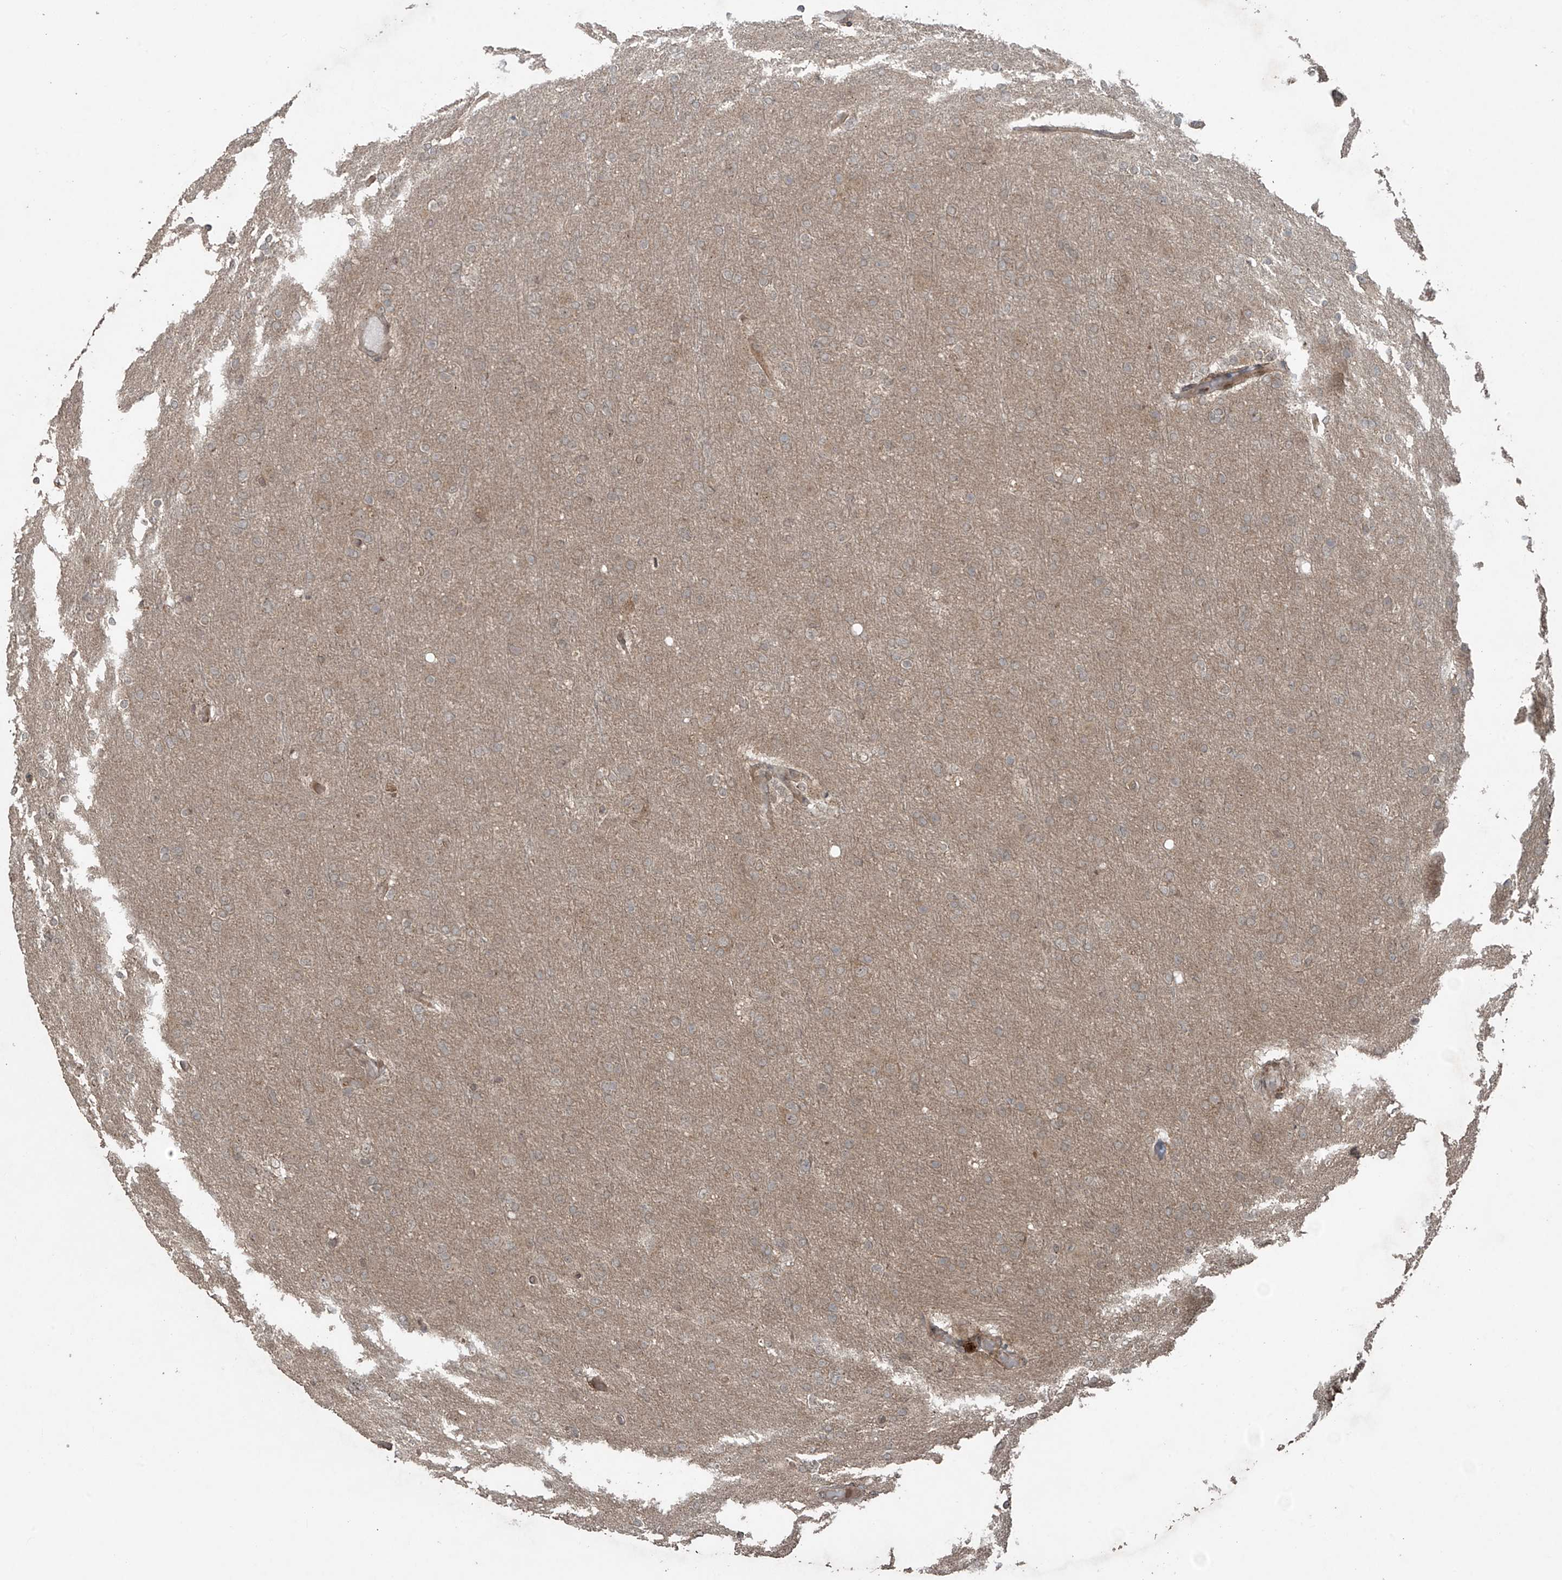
{"staining": {"intensity": "weak", "quantity": "<25%", "location": "cytoplasmic/membranous"}, "tissue": "glioma", "cell_type": "Tumor cells", "image_type": "cancer", "snomed": [{"axis": "morphology", "description": "Glioma, malignant, High grade"}, {"axis": "topography", "description": "Cerebral cortex"}], "caption": "Tumor cells are negative for protein expression in human malignant glioma (high-grade).", "gene": "PGPEP1", "patient": {"sex": "female", "age": 36}}